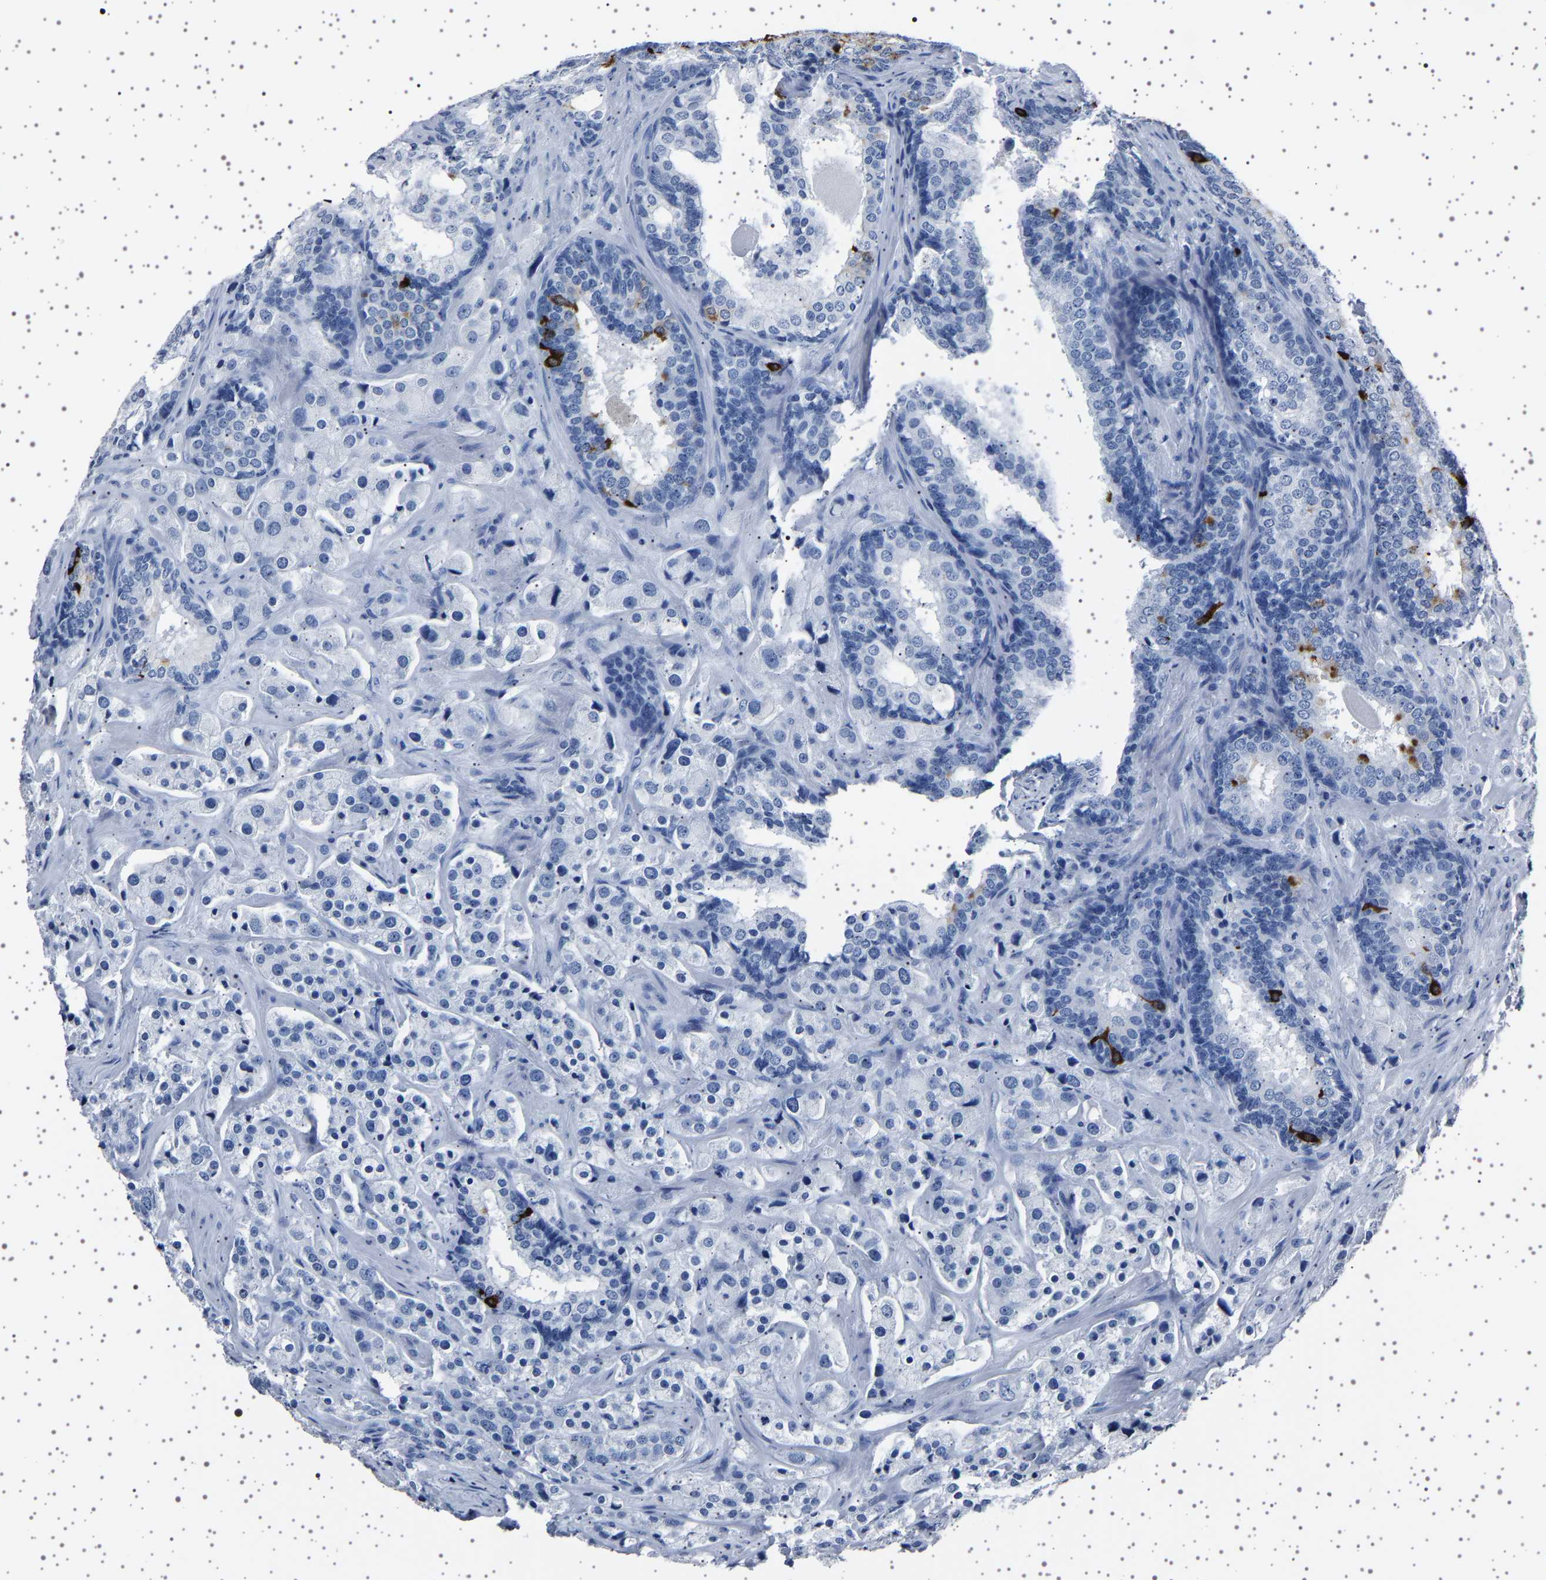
{"staining": {"intensity": "negative", "quantity": "none", "location": "none"}, "tissue": "prostate cancer", "cell_type": "Tumor cells", "image_type": "cancer", "snomed": [{"axis": "morphology", "description": "Adenocarcinoma, Medium grade"}, {"axis": "topography", "description": "Prostate"}], "caption": "A histopathology image of human prostate medium-grade adenocarcinoma is negative for staining in tumor cells. (Brightfield microscopy of DAB IHC at high magnification).", "gene": "TFF3", "patient": {"sex": "male", "age": 70}}